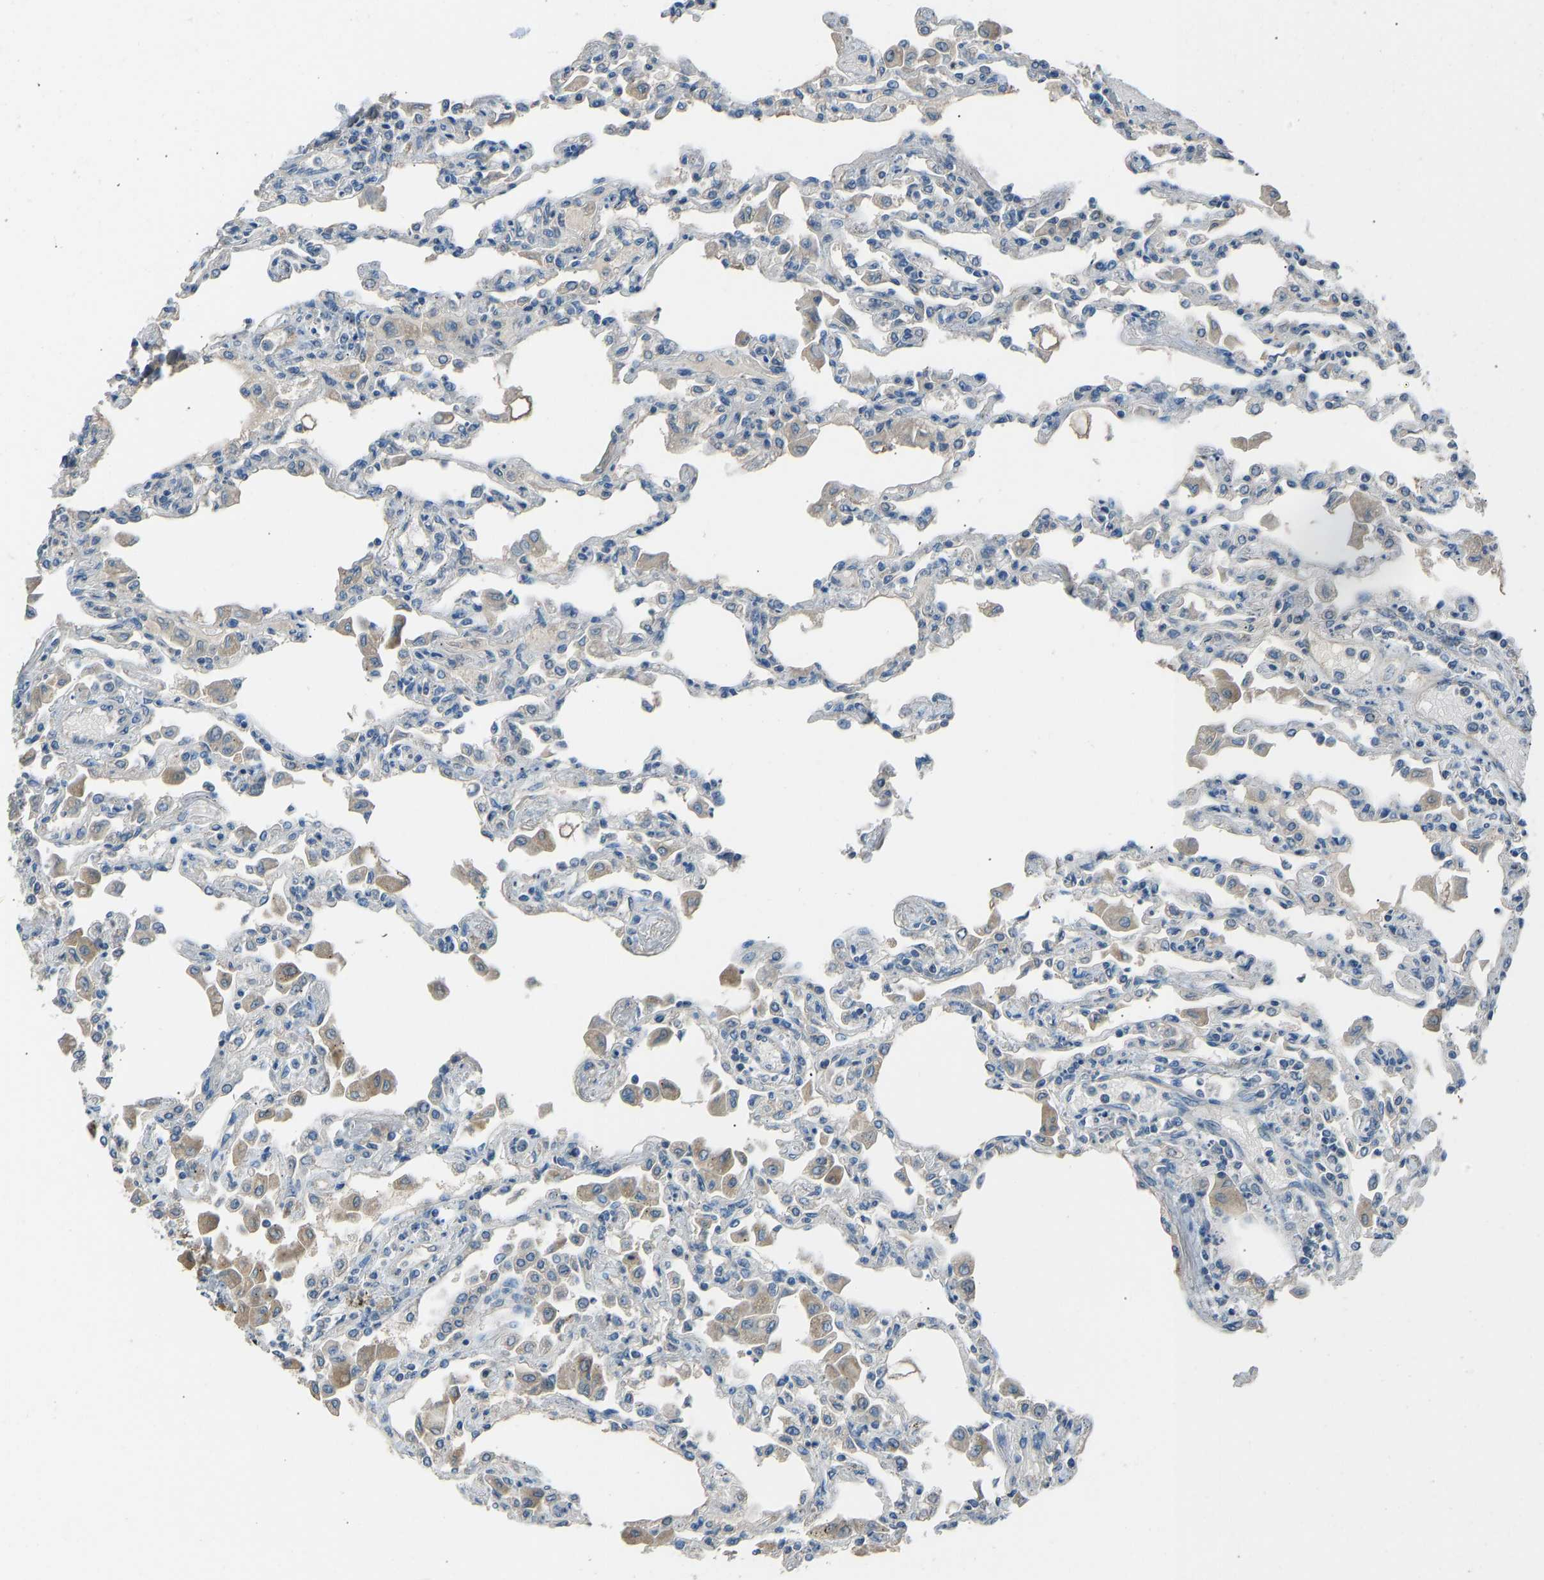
{"staining": {"intensity": "negative", "quantity": "none", "location": "none"}, "tissue": "lung", "cell_type": "Alveolar cells", "image_type": "normal", "snomed": [{"axis": "morphology", "description": "Normal tissue, NOS"}, {"axis": "topography", "description": "Bronchus"}, {"axis": "topography", "description": "Lung"}], "caption": "Immunohistochemical staining of benign lung shows no significant expression in alveolar cells.", "gene": "TGFBR3", "patient": {"sex": "female", "age": 49}}